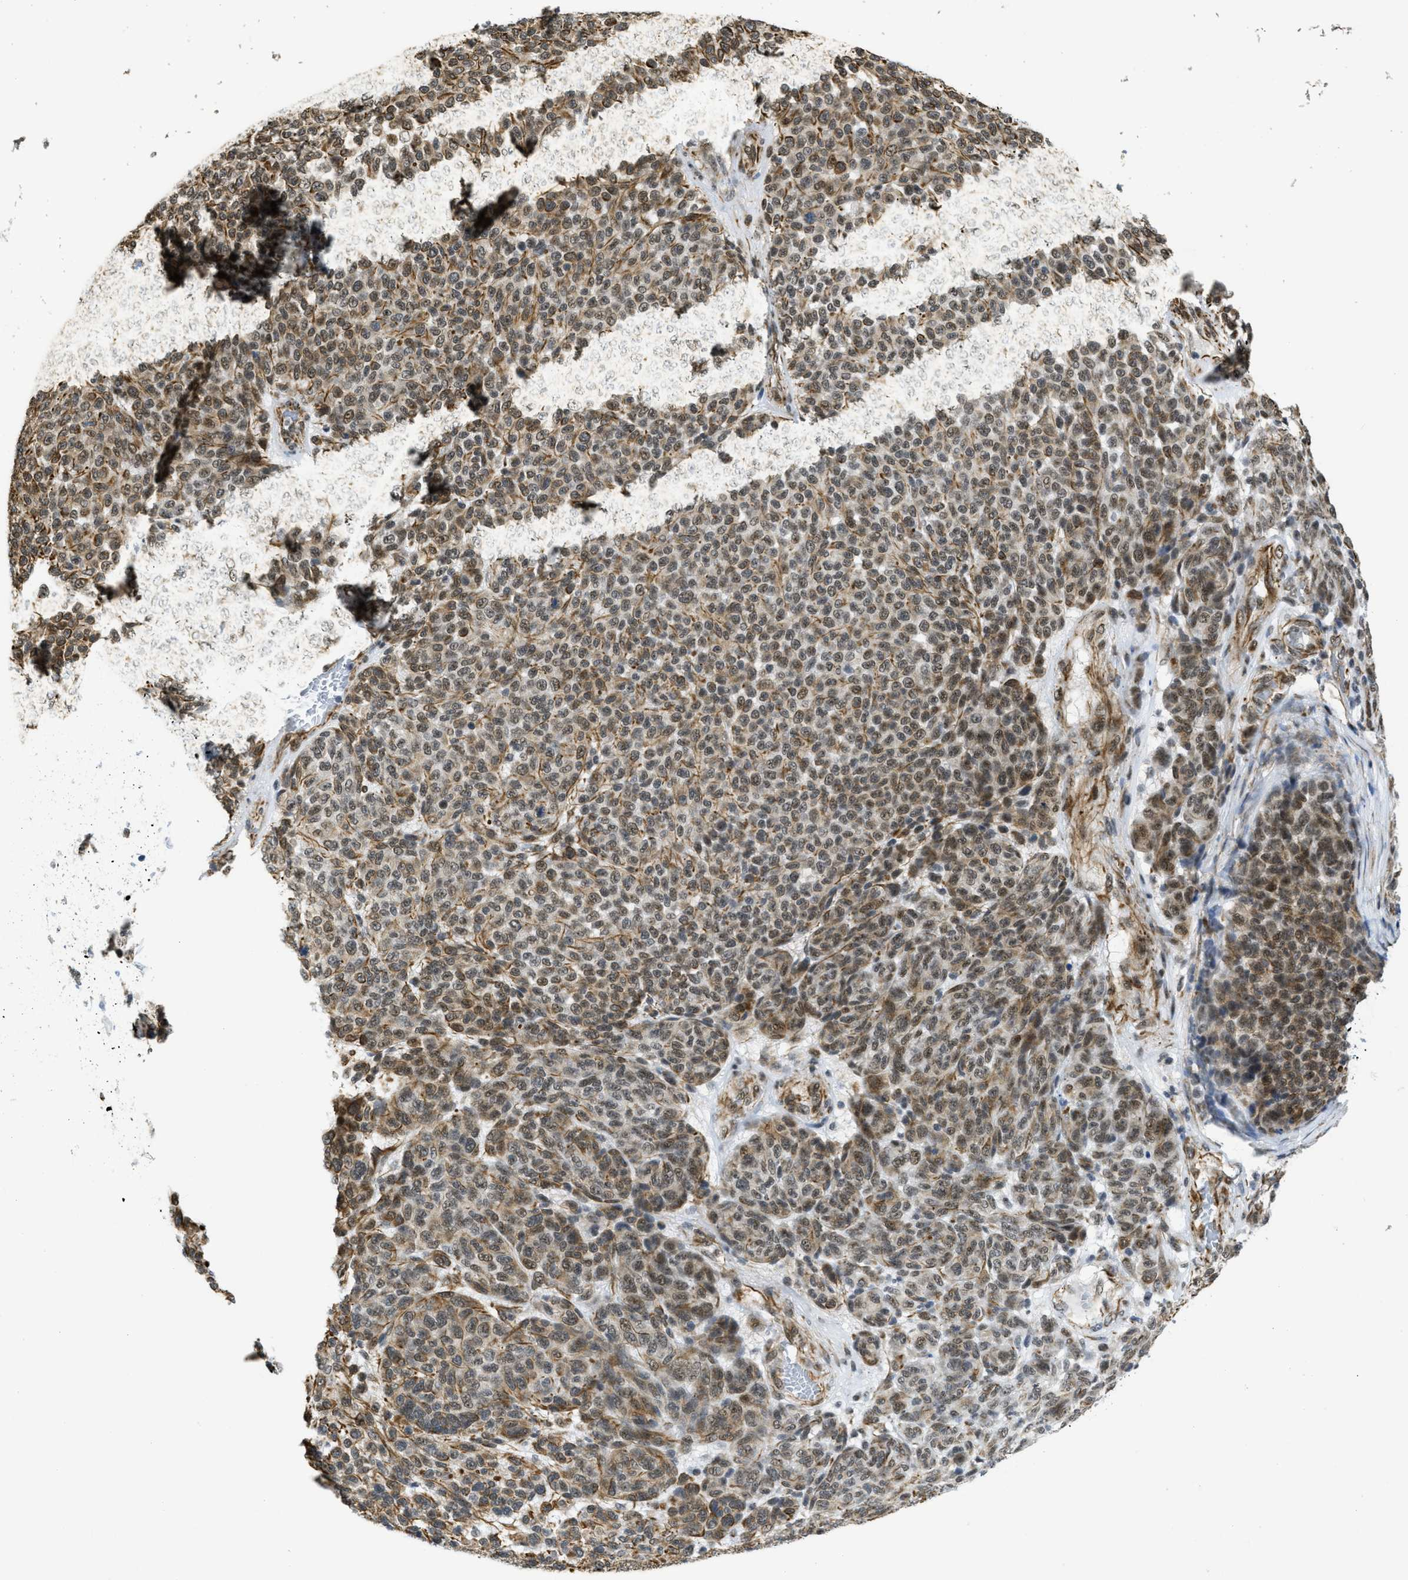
{"staining": {"intensity": "moderate", "quantity": ">75%", "location": "nuclear"}, "tissue": "melanoma", "cell_type": "Tumor cells", "image_type": "cancer", "snomed": [{"axis": "morphology", "description": "Malignant melanoma, NOS"}, {"axis": "topography", "description": "Skin"}], "caption": "Immunohistochemistry (IHC) (DAB (3,3'-diaminobenzidine)) staining of human melanoma exhibits moderate nuclear protein staining in about >75% of tumor cells.", "gene": "LRRC8B", "patient": {"sex": "male", "age": 59}}